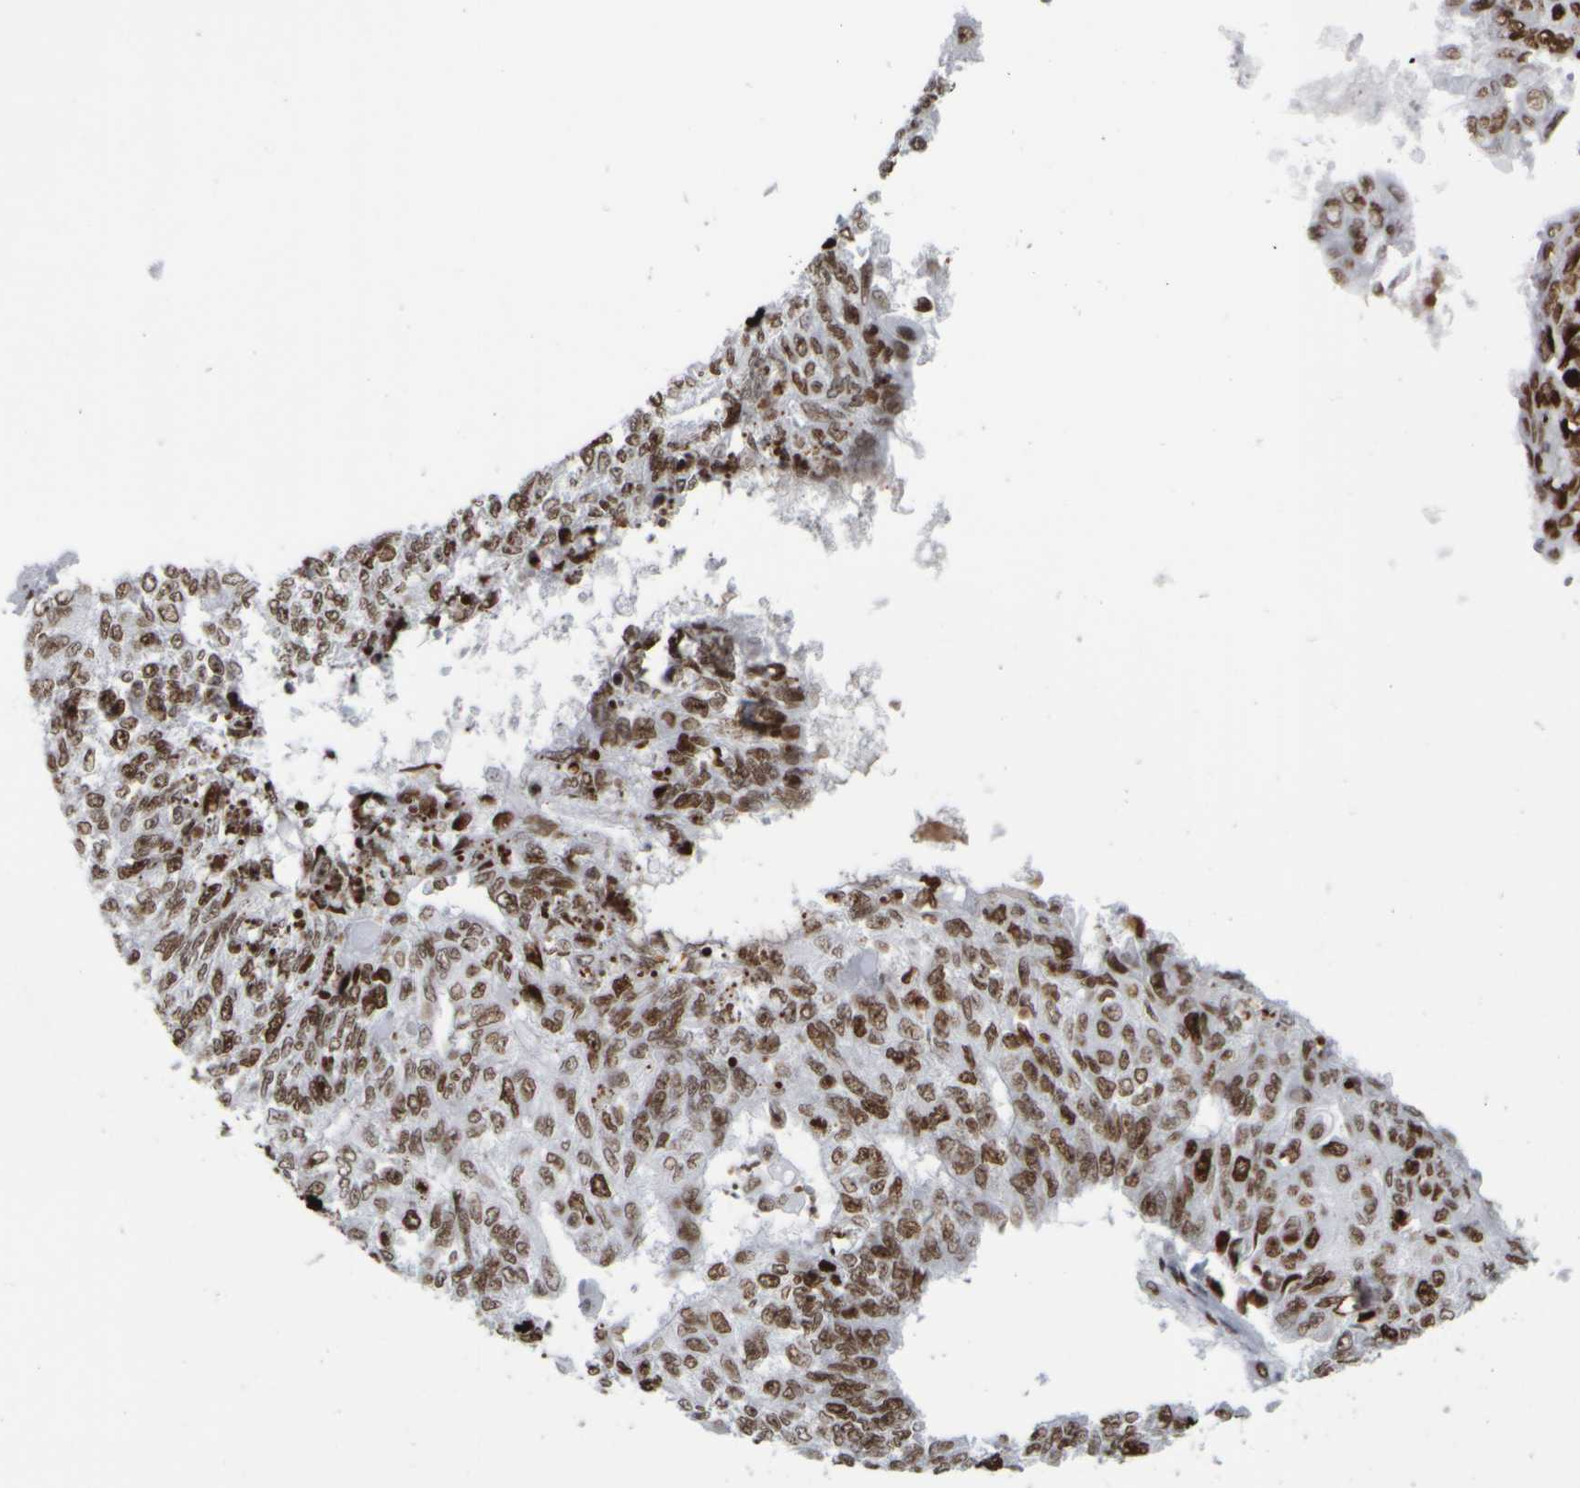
{"staining": {"intensity": "moderate", "quantity": ">75%", "location": "nuclear"}, "tissue": "endometrial cancer", "cell_type": "Tumor cells", "image_type": "cancer", "snomed": [{"axis": "morphology", "description": "Adenocarcinoma, NOS"}, {"axis": "topography", "description": "Endometrium"}], "caption": "Protein expression analysis of human endometrial cancer reveals moderate nuclear staining in approximately >75% of tumor cells.", "gene": "TOP2B", "patient": {"sex": "female", "age": 32}}